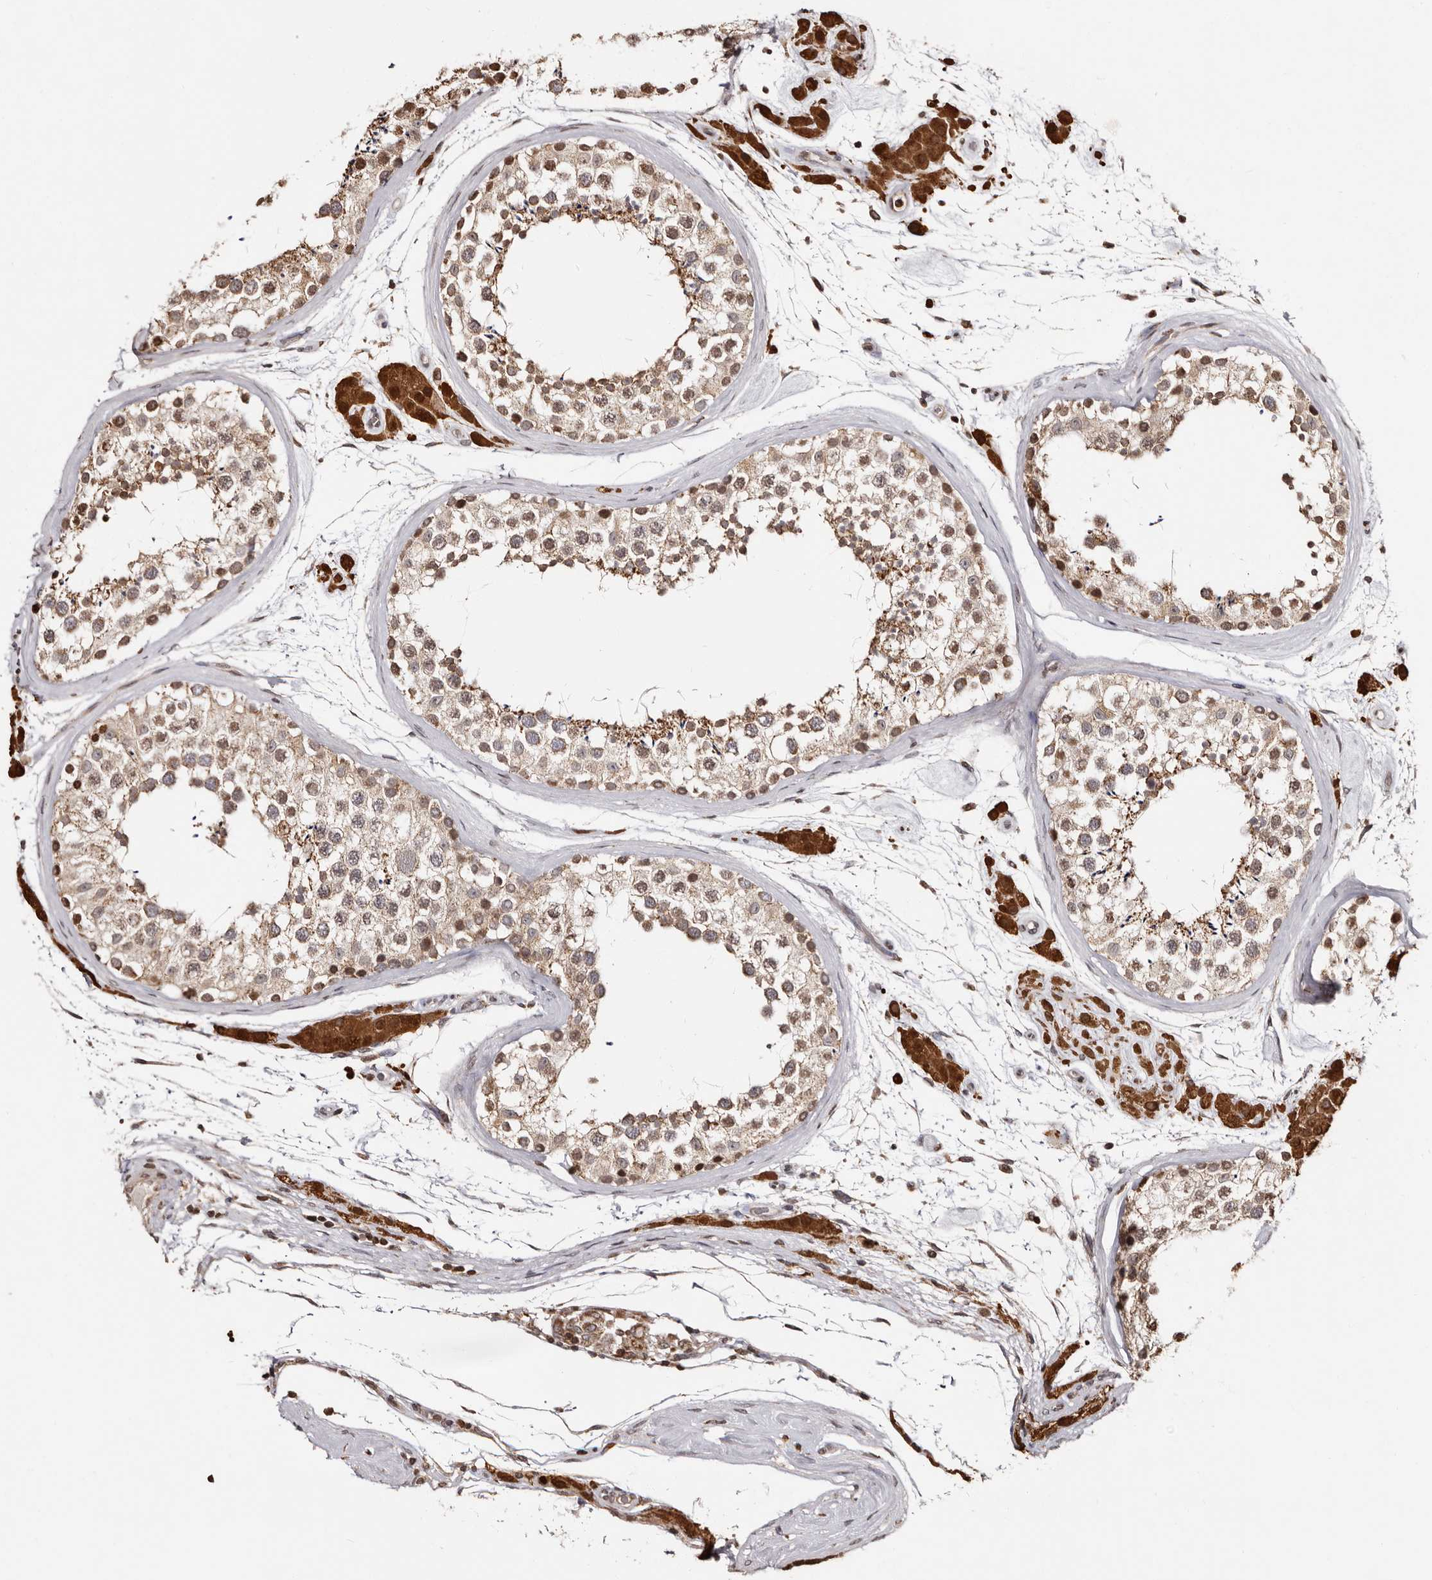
{"staining": {"intensity": "moderate", "quantity": ">75%", "location": "cytoplasmic/membranous"}, "tissue": "testis", "cell_type": "Cells in seminiferous ducts", "image_type": "normal", "snomed": [{"axis": "morphology", "description": "Normal tissue, NOS"}, {"axis": "topography", "description": "Testis"}], "caption": "Brown immunohistochemical staining in benign human testis demonstrates moderate cytoplasmic/membranous positivity in about >75% of cells in seminiferous ducts.", "gene": "CCDC190", "patient": {"sex": "male", "age": 46}}